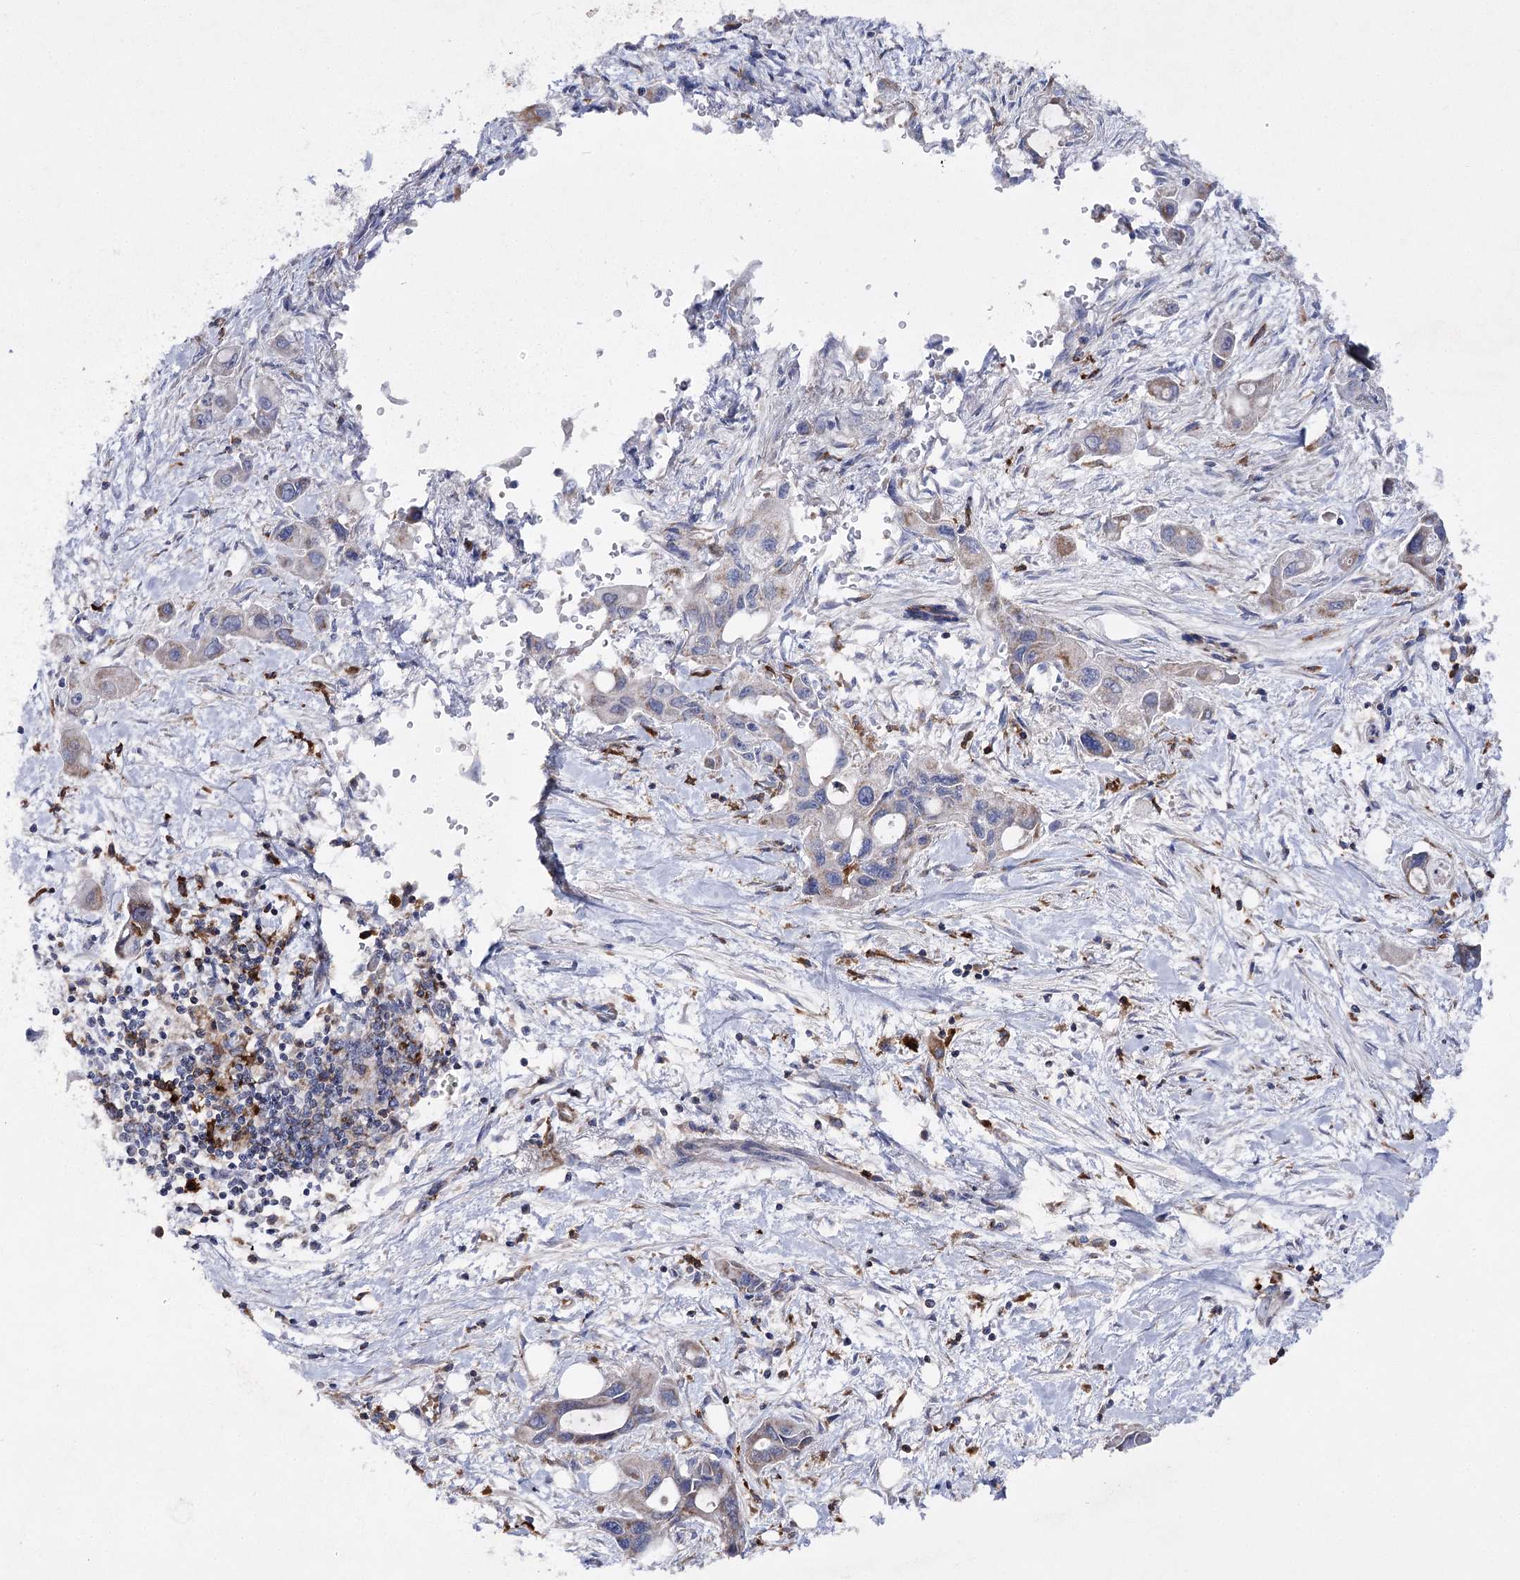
{"staining": {"intensity": "weak", "quantity": "<25%", "location": "cytoplasmic/membranous"}, "tissue": "pancreatic cancer", "cell_type": "Tumor cells", "image_type": "cancer", "snomed": [{"axis": "morphology", "description": "Adenocarcinoma, NOS"}, {"axis": "topography", "description": "Pancreas"}], "caption": "A high-resolution micrograph shows immunohistochemistry staining of adenocarcinoma (pancreatic), which shows no significant staining in tumor cells.", "gene": "COX15", "patient": {"sex": "male", "age": 75}}